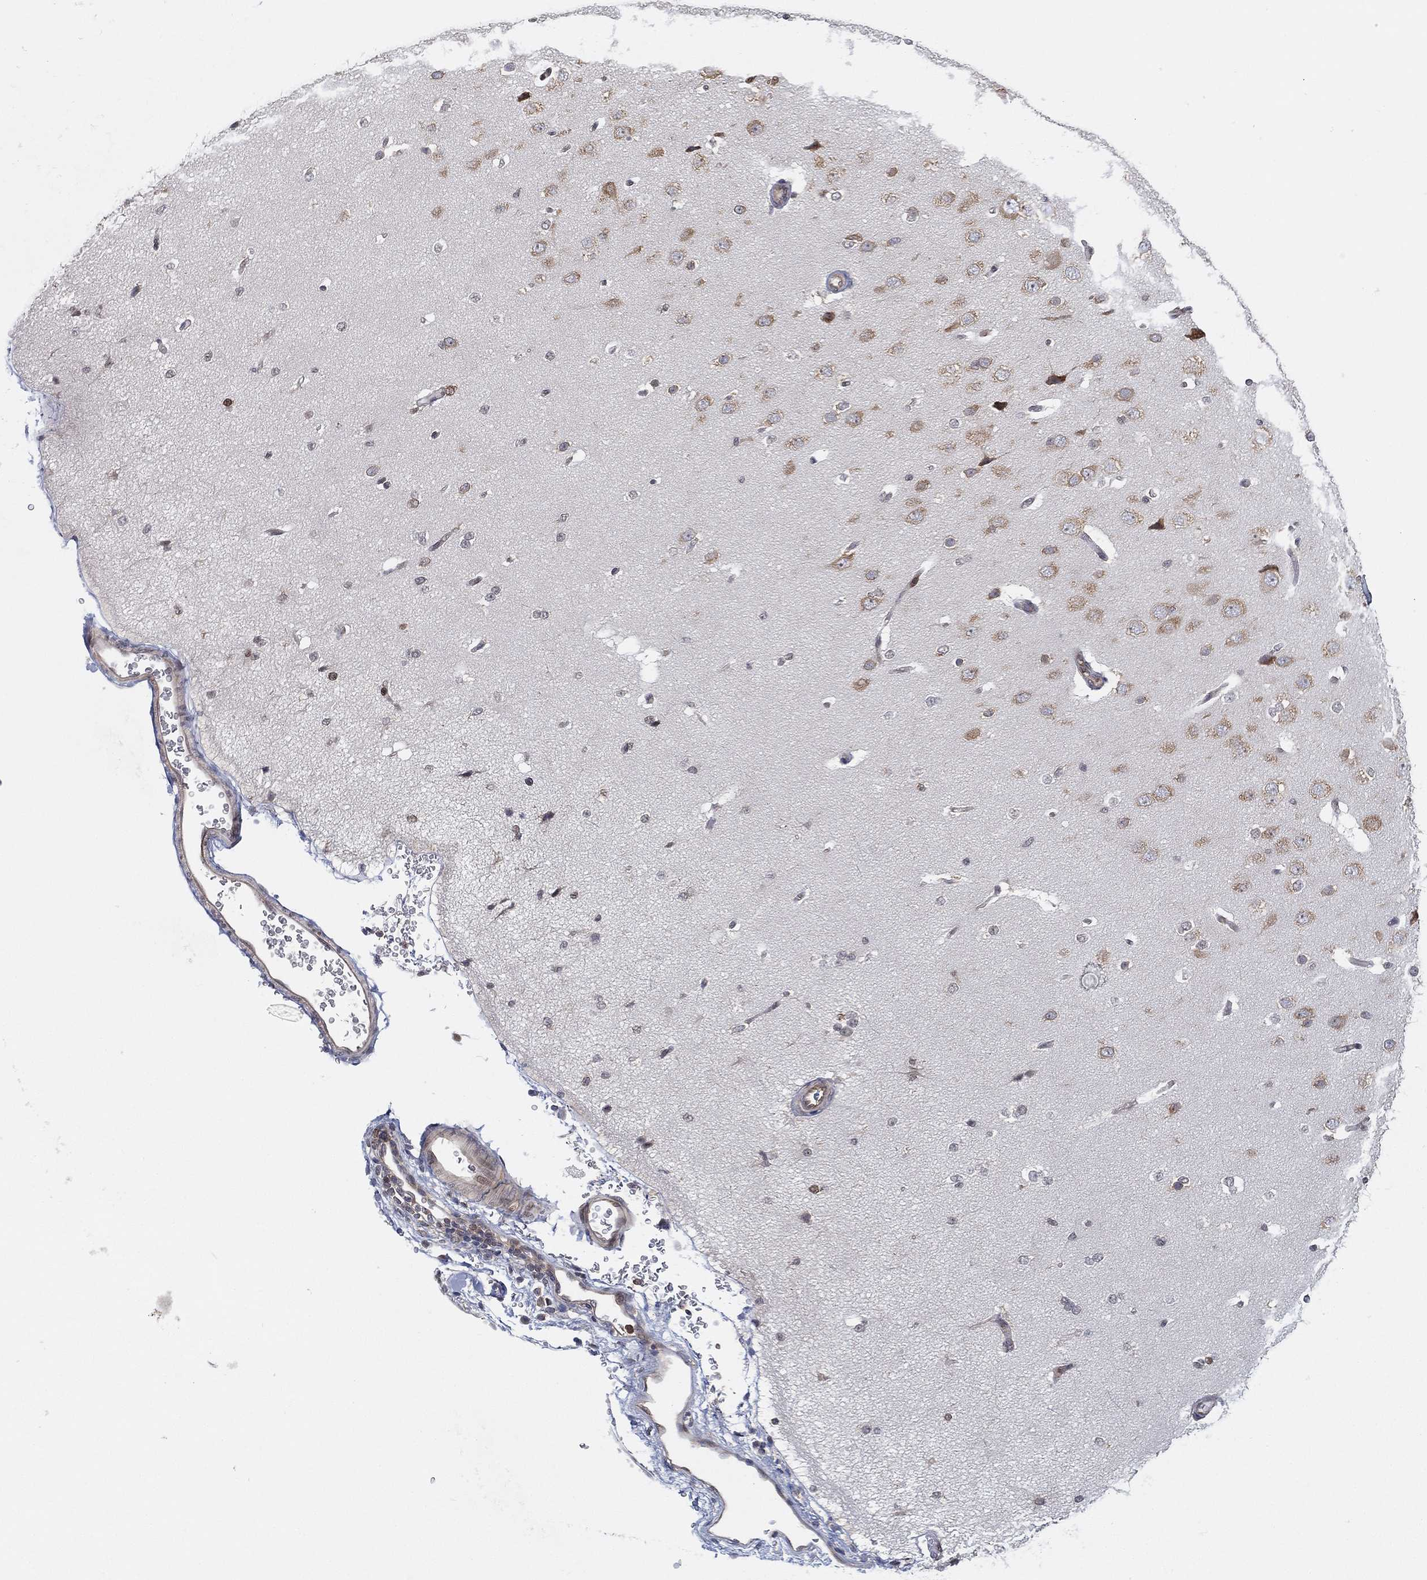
{"staining": {"intensity": "negative", "quantity": "none", "location": "none"}, "tissue": "cerebral cortex", "cell_type": "Endothelial cells", "image_type": "normal", "snomed": [{"axis": "morphology", "description": "Normal tissue, NOS"}, {"axis": "morphology", "description": "Inflammation, NOS"}, {"axis": "topography", "description": "Cerebral cortex"}], "caption": "A high-resolution micrograph shows immunohistochemistry (IHC) staining of benign cerebral cortex, which displays no significant expression in endothelial cells.", "gene": "TMTC4", "patient": {"sex": "male", "age": 6}}